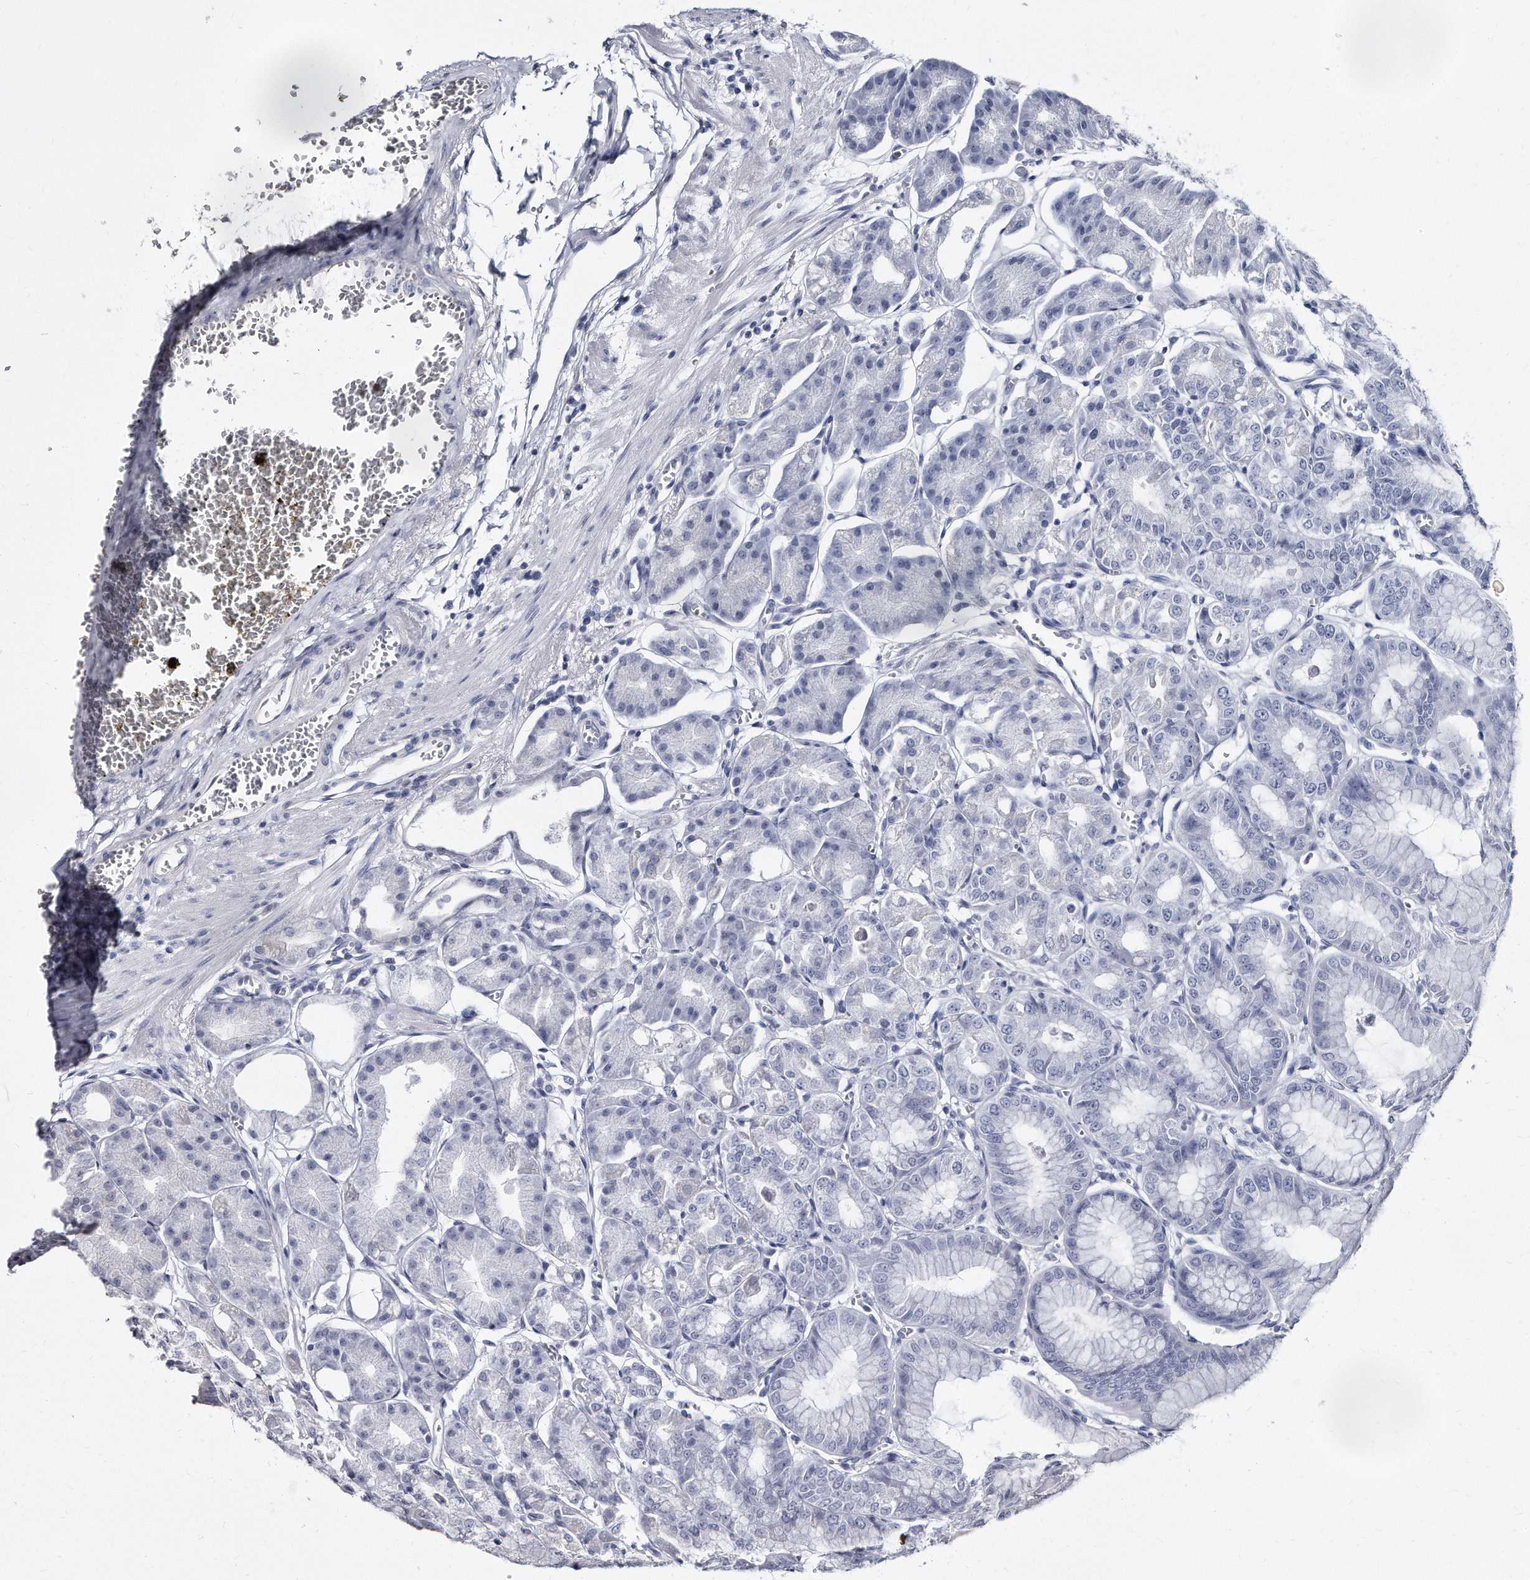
{"staining": {"intensity": "negative", "quantity": "none", "location": "none"}, "tissue": "stomach", "cell_type": "Glandular cells", "image_type": "normal", "snomed": [{"axis": "morphology", "description": "Normal tissue, NOS"}, {"axis": "topography", "description": "Stomach, lower"}], "caption": "An immunohistochemistry (IHC) photomicrograph of unremarkable stomach is shown. There is no staining in glandular cells of stomach.", "gene": "KLHDC3", "patient": {"sex": "male", "age": 71}}